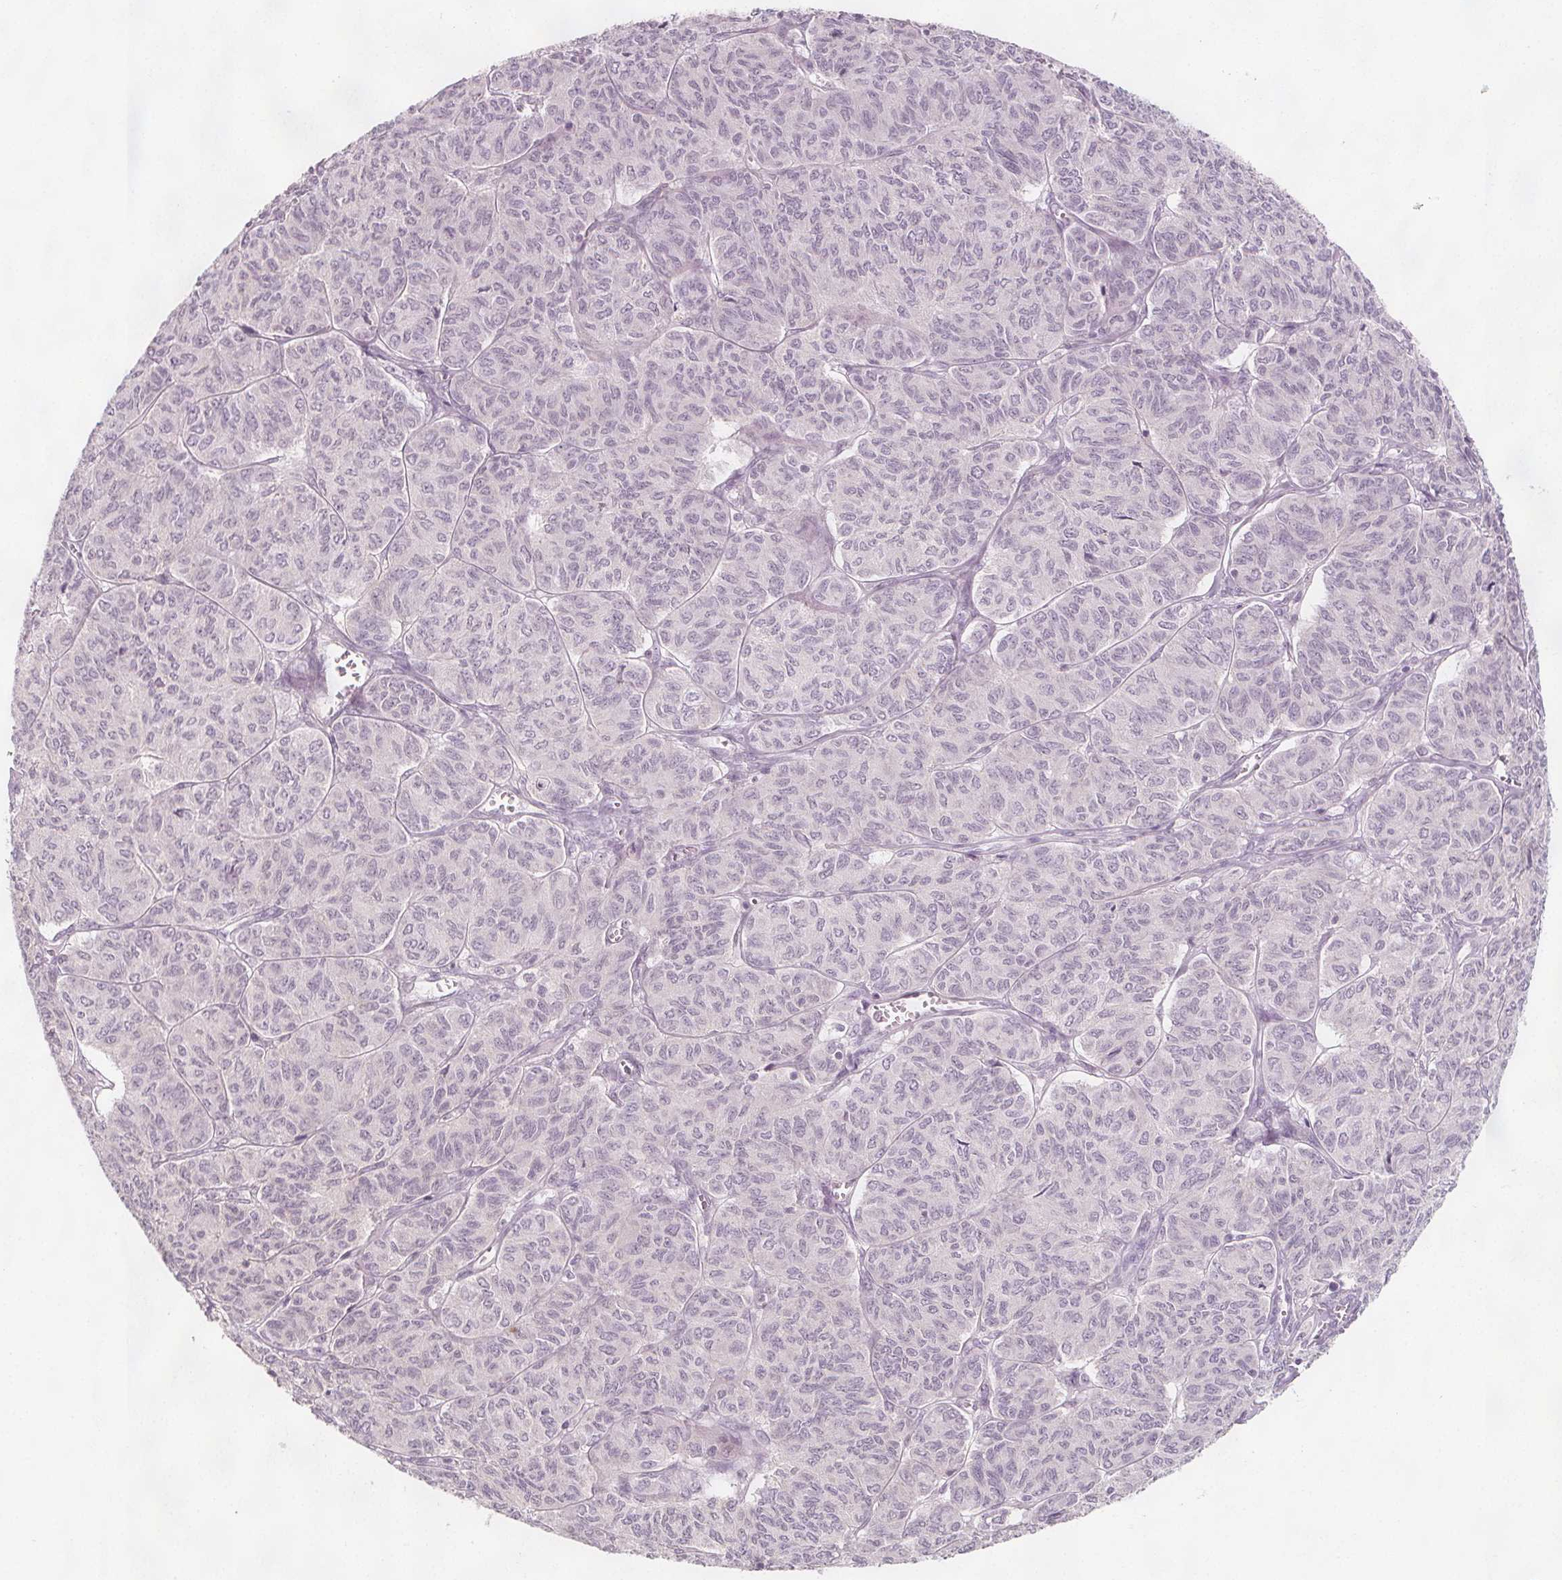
{"staining": {"intensity": "negative", "quantity": "none", "location": "none"}, "tissue": "ovarian cancer", "cell_type": "Tumor cells", "image_type": "cancer", "snomed": [{"axis": "morphology", "description": "Carcinoma, endometroid"}, {"axis": "topography", "description": "Ovary"}], "caption": "Tumor cells are negative for brown protein staining in ovarian endometroid carcinoma. (DAB (3,3'-diaminobenzidine) immunohistochemistry visualized using brightfield microscopy, high magnification).", "gene": "C1orf167", "patient": {"sex": "female", "age": 80}}